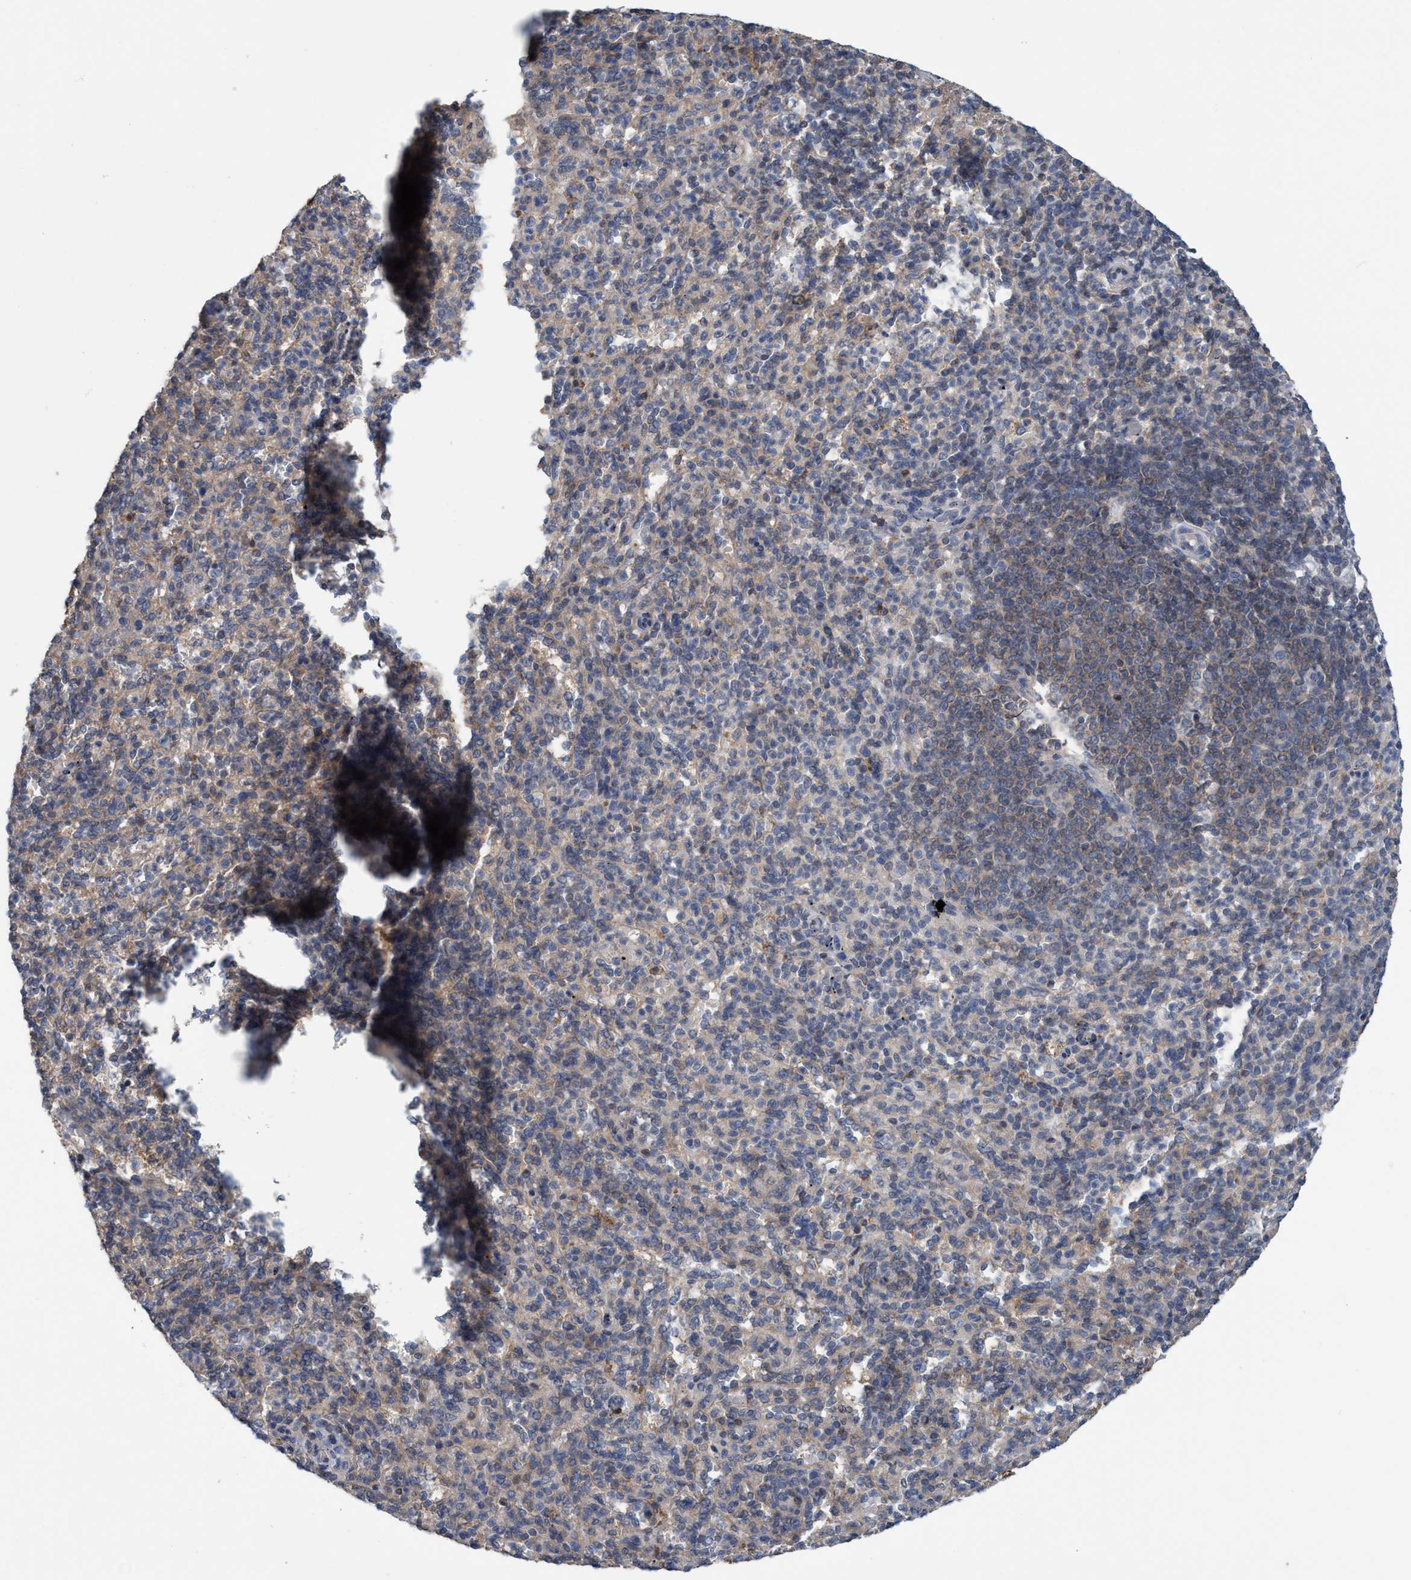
{"staining": {"intensity": "weak", "quantity": "<25%", "location": "cytoplasmic/membranous"}, "tissue": "spleen", "cell_type": "Cells in red pulp", "image_type": "normal", "snomed": [{"axis": "morphology", "description": "Normal tissue, NOS"}, {"axis": "topography", "description": "Spleen"}], "caption": "A micrograph of human spleen is negative for staining in cells in red pulp. (DAB immunohistochemistry (IHC), high magnification).", "gene": "GLOD4", "patient": {"sex": "male", "age": 36}}